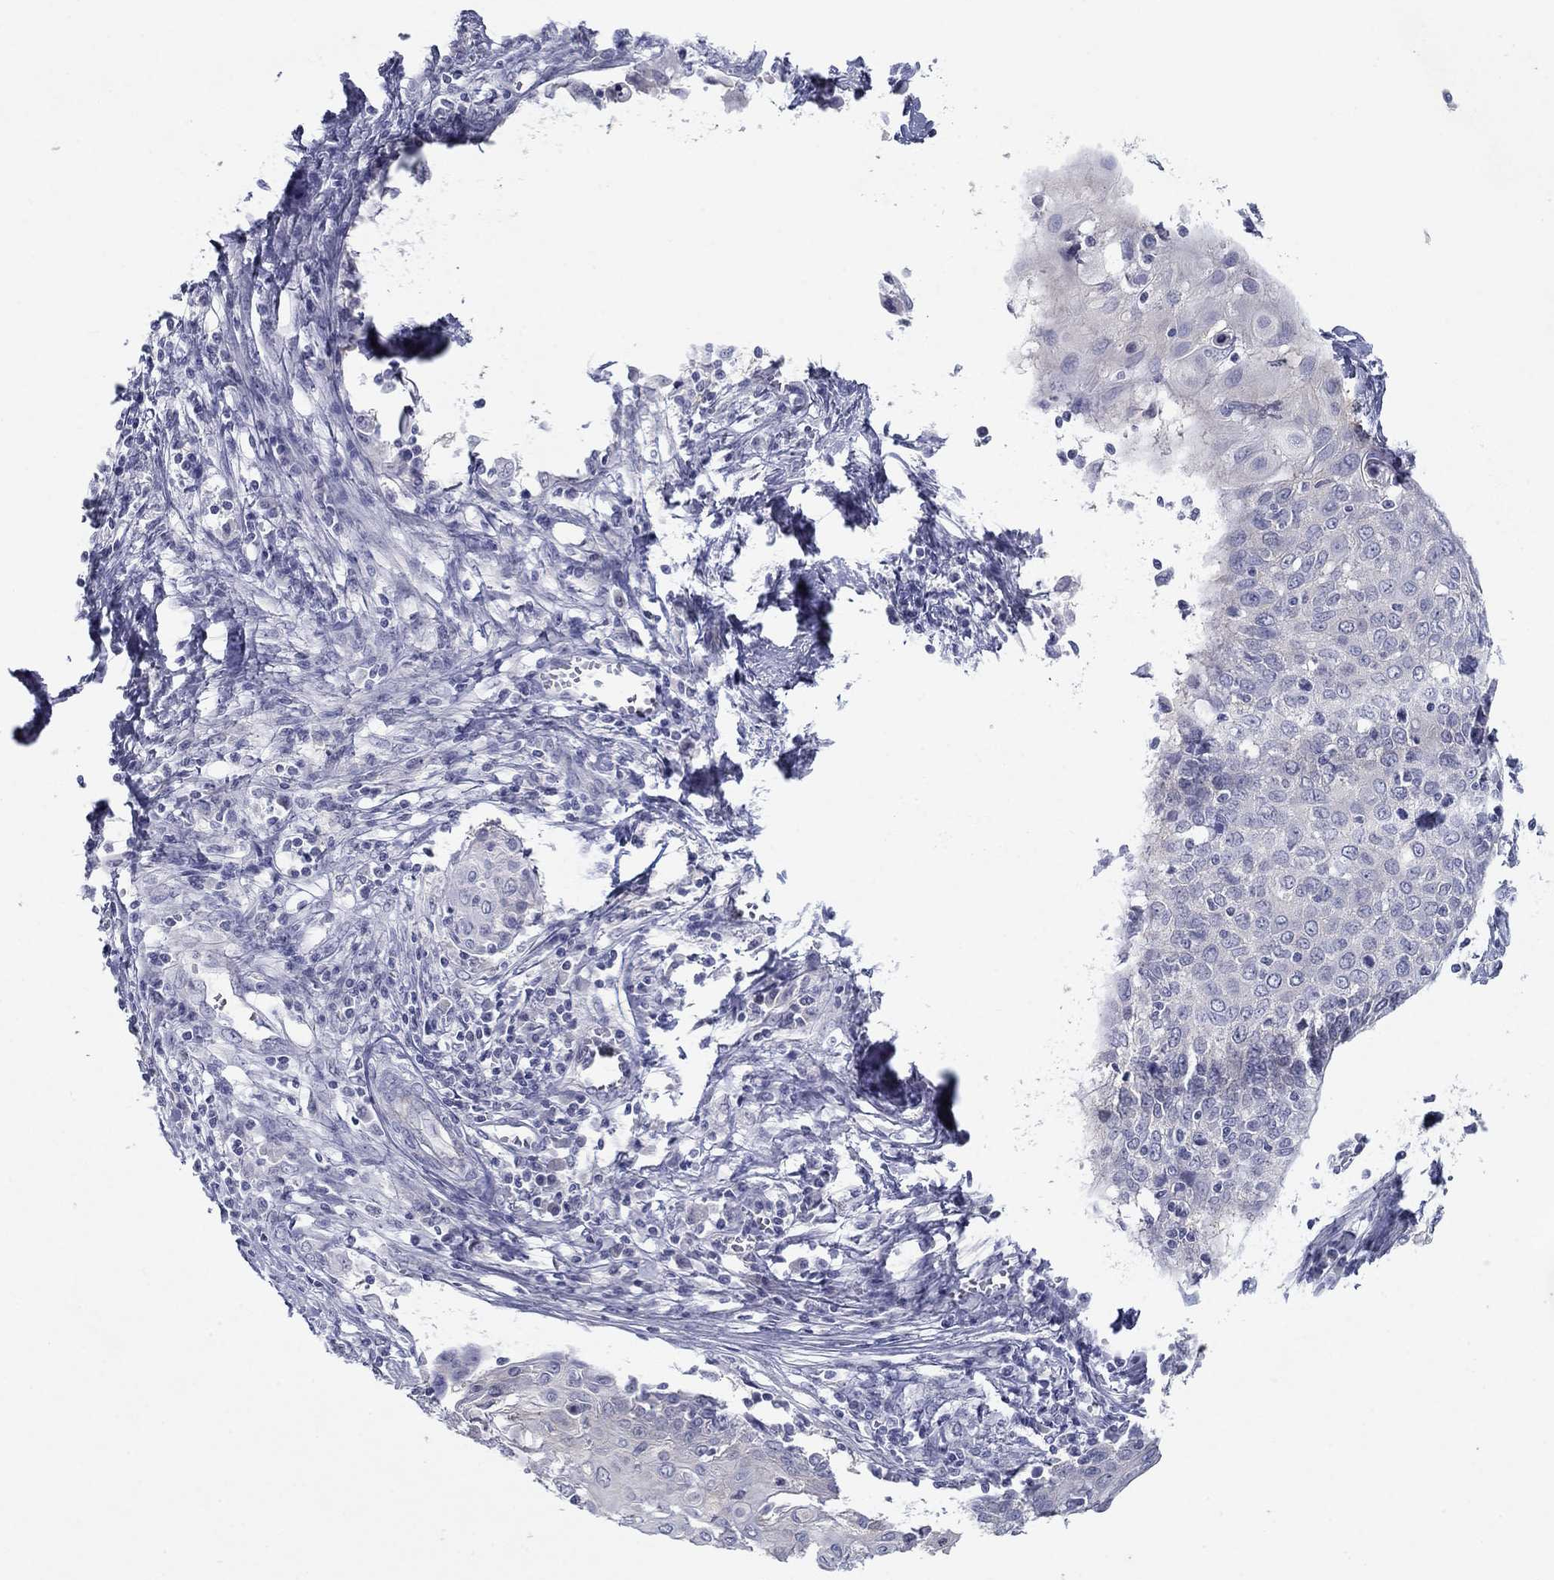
{"staining": {"intensity": "negative", "quantity": "none", "location": "none"}, "tissue": "cervical cancer", "cell_type": "Tumor cells", "image_type": "cancer", "snomed": [{"axis": "morphology", "description": "Squamous cell carcinoma, NOS"}, {"axis": "topography", "description": "Cervix"}], "caption": "DAB (3,3'-diaminobenzidine) immunohistochemical staining of human cervical cancer (squamous cell carcinoma) demonstrates no significant staining in tumor cells.", "gene": "PLS1", "patient": {"sex": "female", "age": 39}}